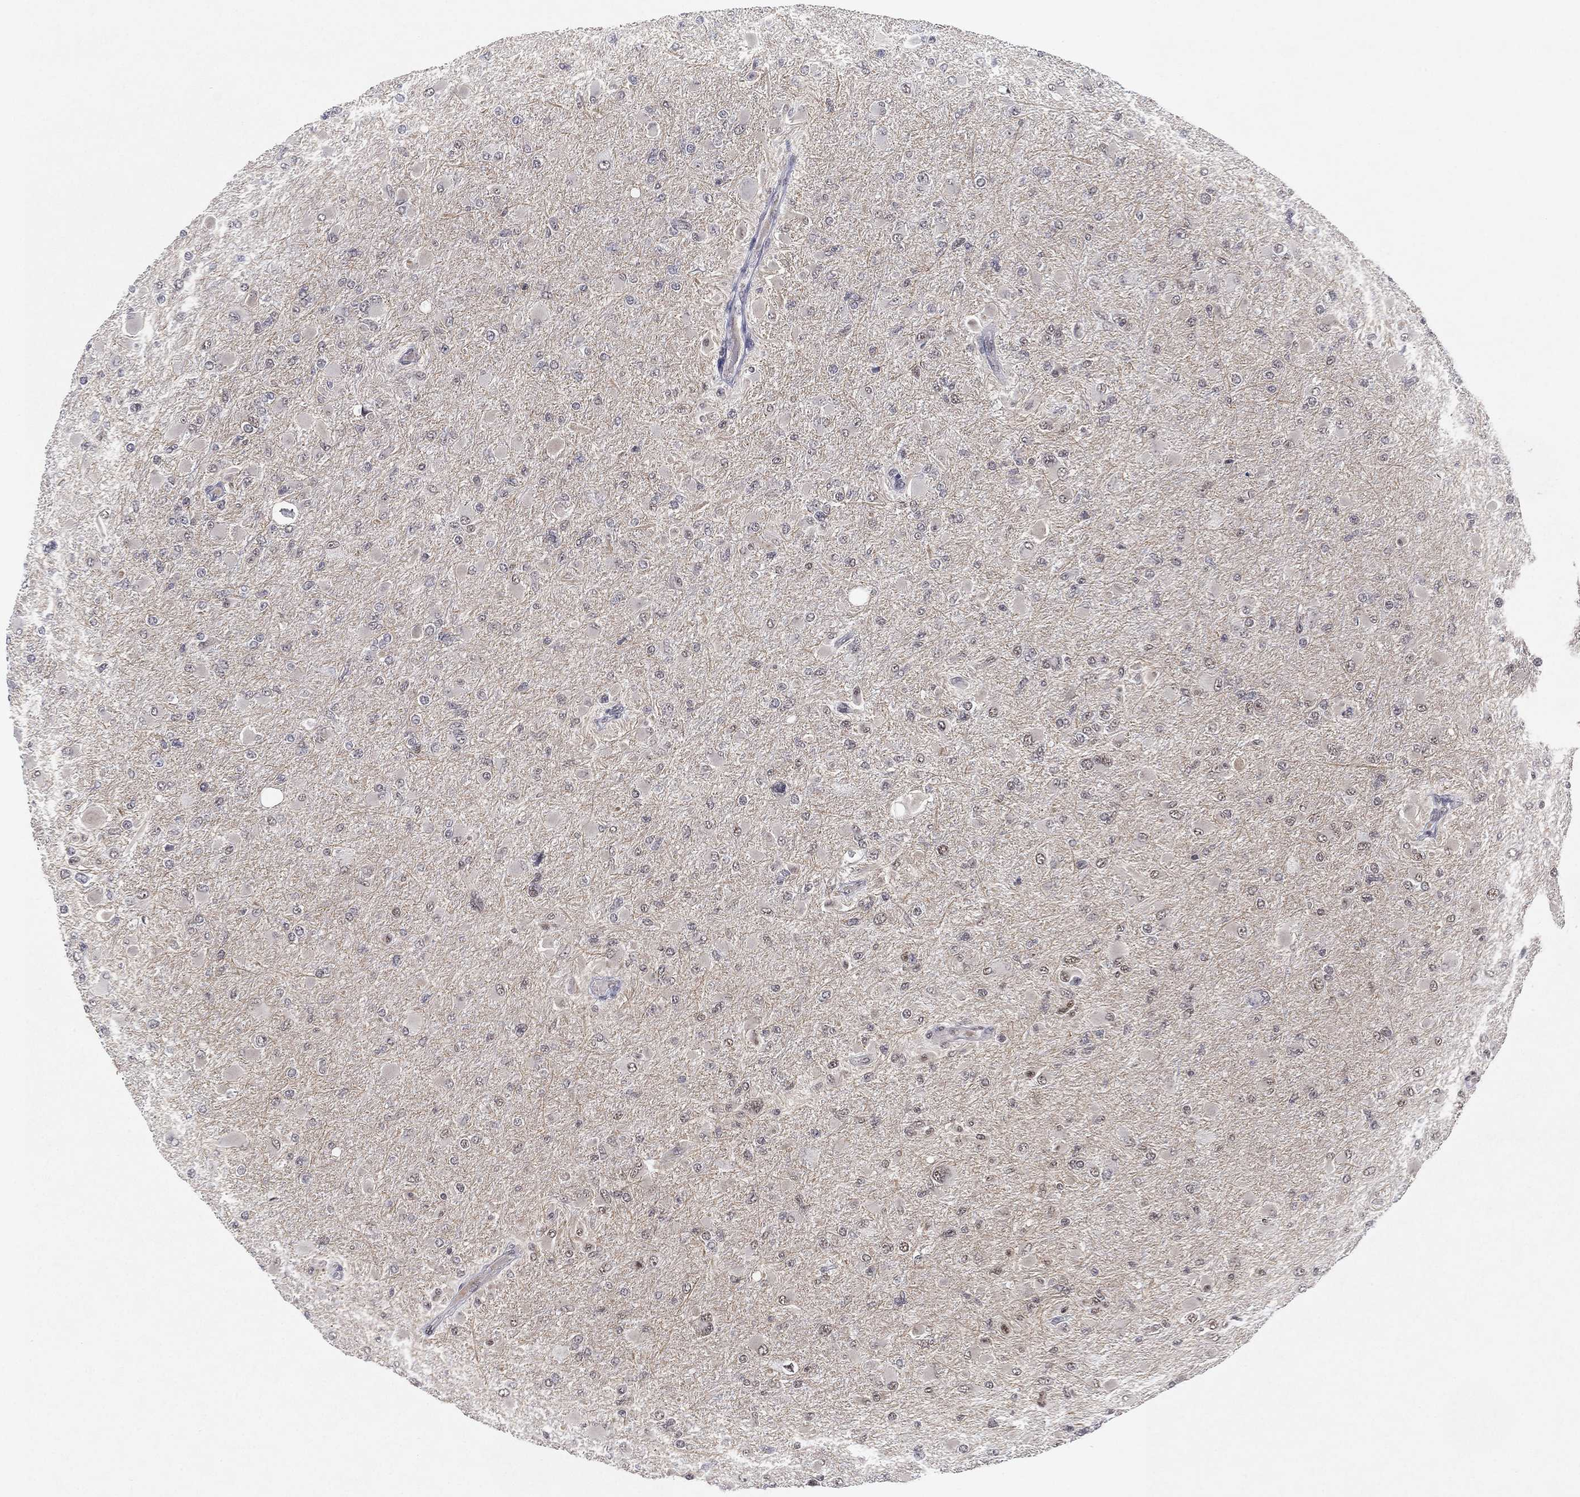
{"staining": {"intensity": "negative", "quantity": "none", "location": "none"}, "tissue": "glioma", "cell_type": "Tumor cells", "image_type": "cancer", "snomed": [{"axis": "morphology", "description": "Glioma, malignant, High grade"}, {"axis": "topography", "description": "Cerebral cortex"}], "caption": "Immunohistochemistry (IHC) micrograph of neoplastic tissue: human malignant glioma (high-grade) stained with DAB (3,3'-diaminobenzidine) displays no significant protein positivity in tumor cells. (DAB immunohistochemistry, high magnification).", "gene": "DGCR8", "patient": {"sex": "female", "age": 36}}